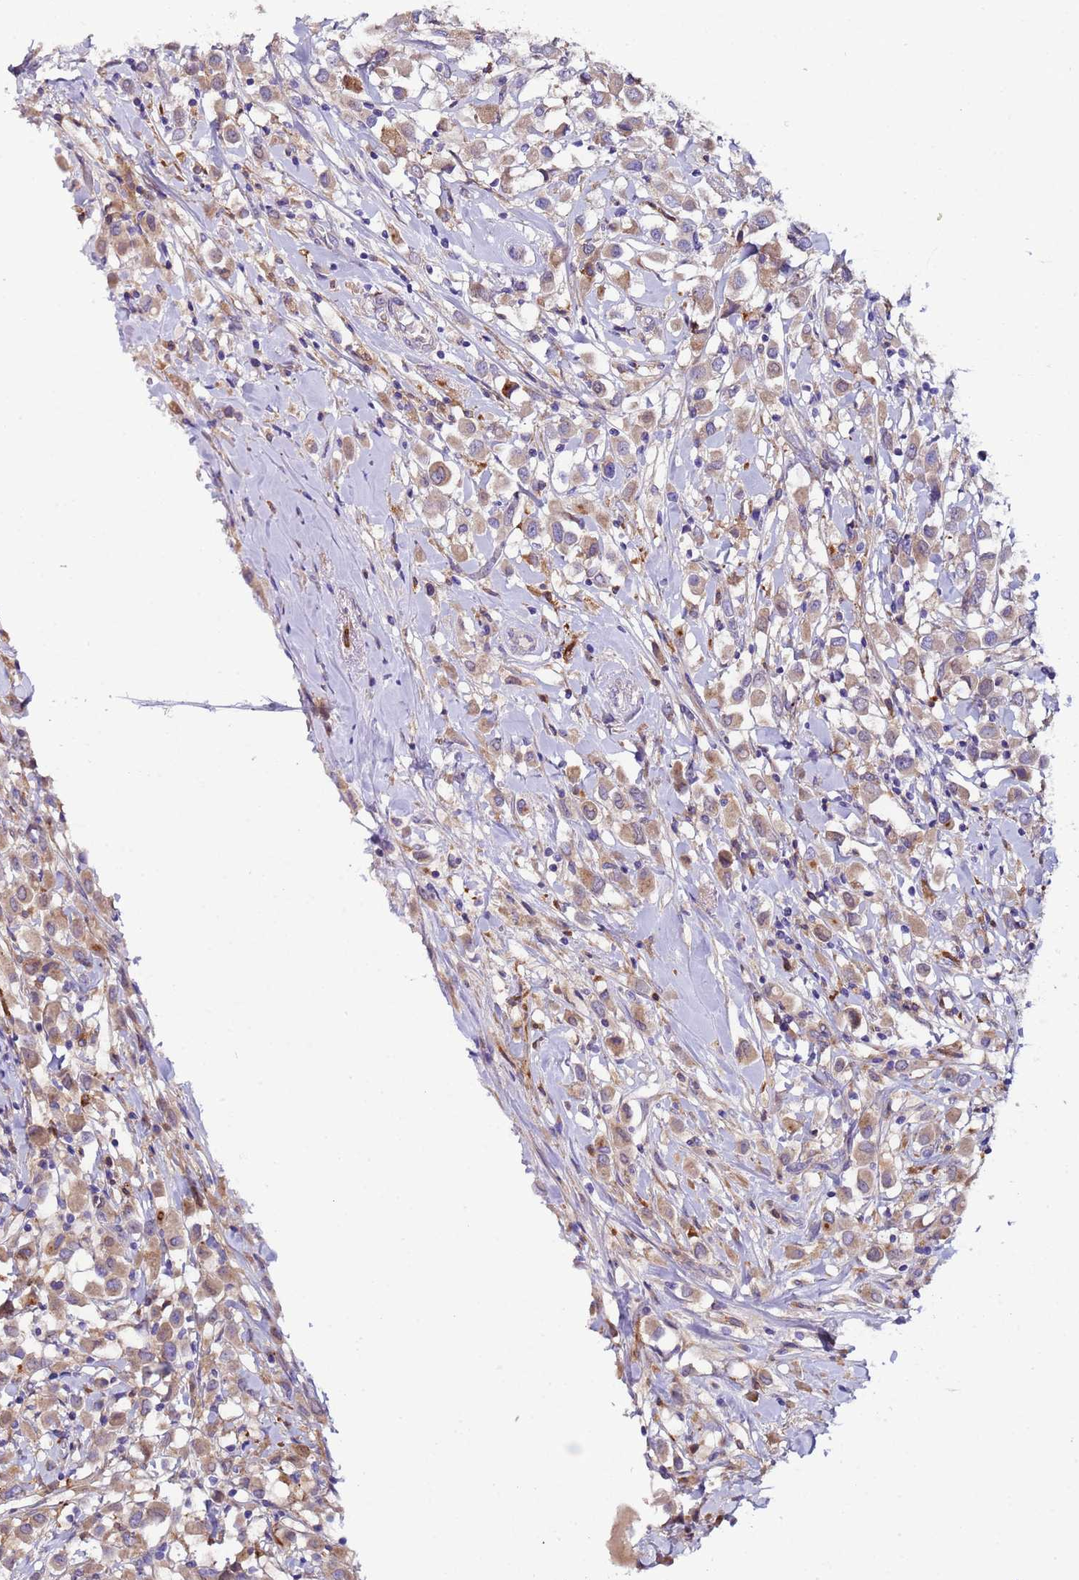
{"staining": {"intensity": "moderate", "quantity": ">75%", "location": "cytoplasmic/membranous"}, "tissue": "breast cancer", "cell_type": "Tumor cells", "image_type": "cancer", "snomed": [{"axis": "morphology", "description": "Duct carcinoma"}, {"axis": "topography", "description": "Breast"}], "caption": "DAB immunohistochemical staining of human breast infiltrating ductal carcinoma reveals moderate cytoplasmic/membranous protein staining in about >75% of tumor cells. (DAB IHC, brown staining for protein, blue staining for nuclei).", "gene": "PAQR7", "patient": {"sex": "female", "age": 61}}